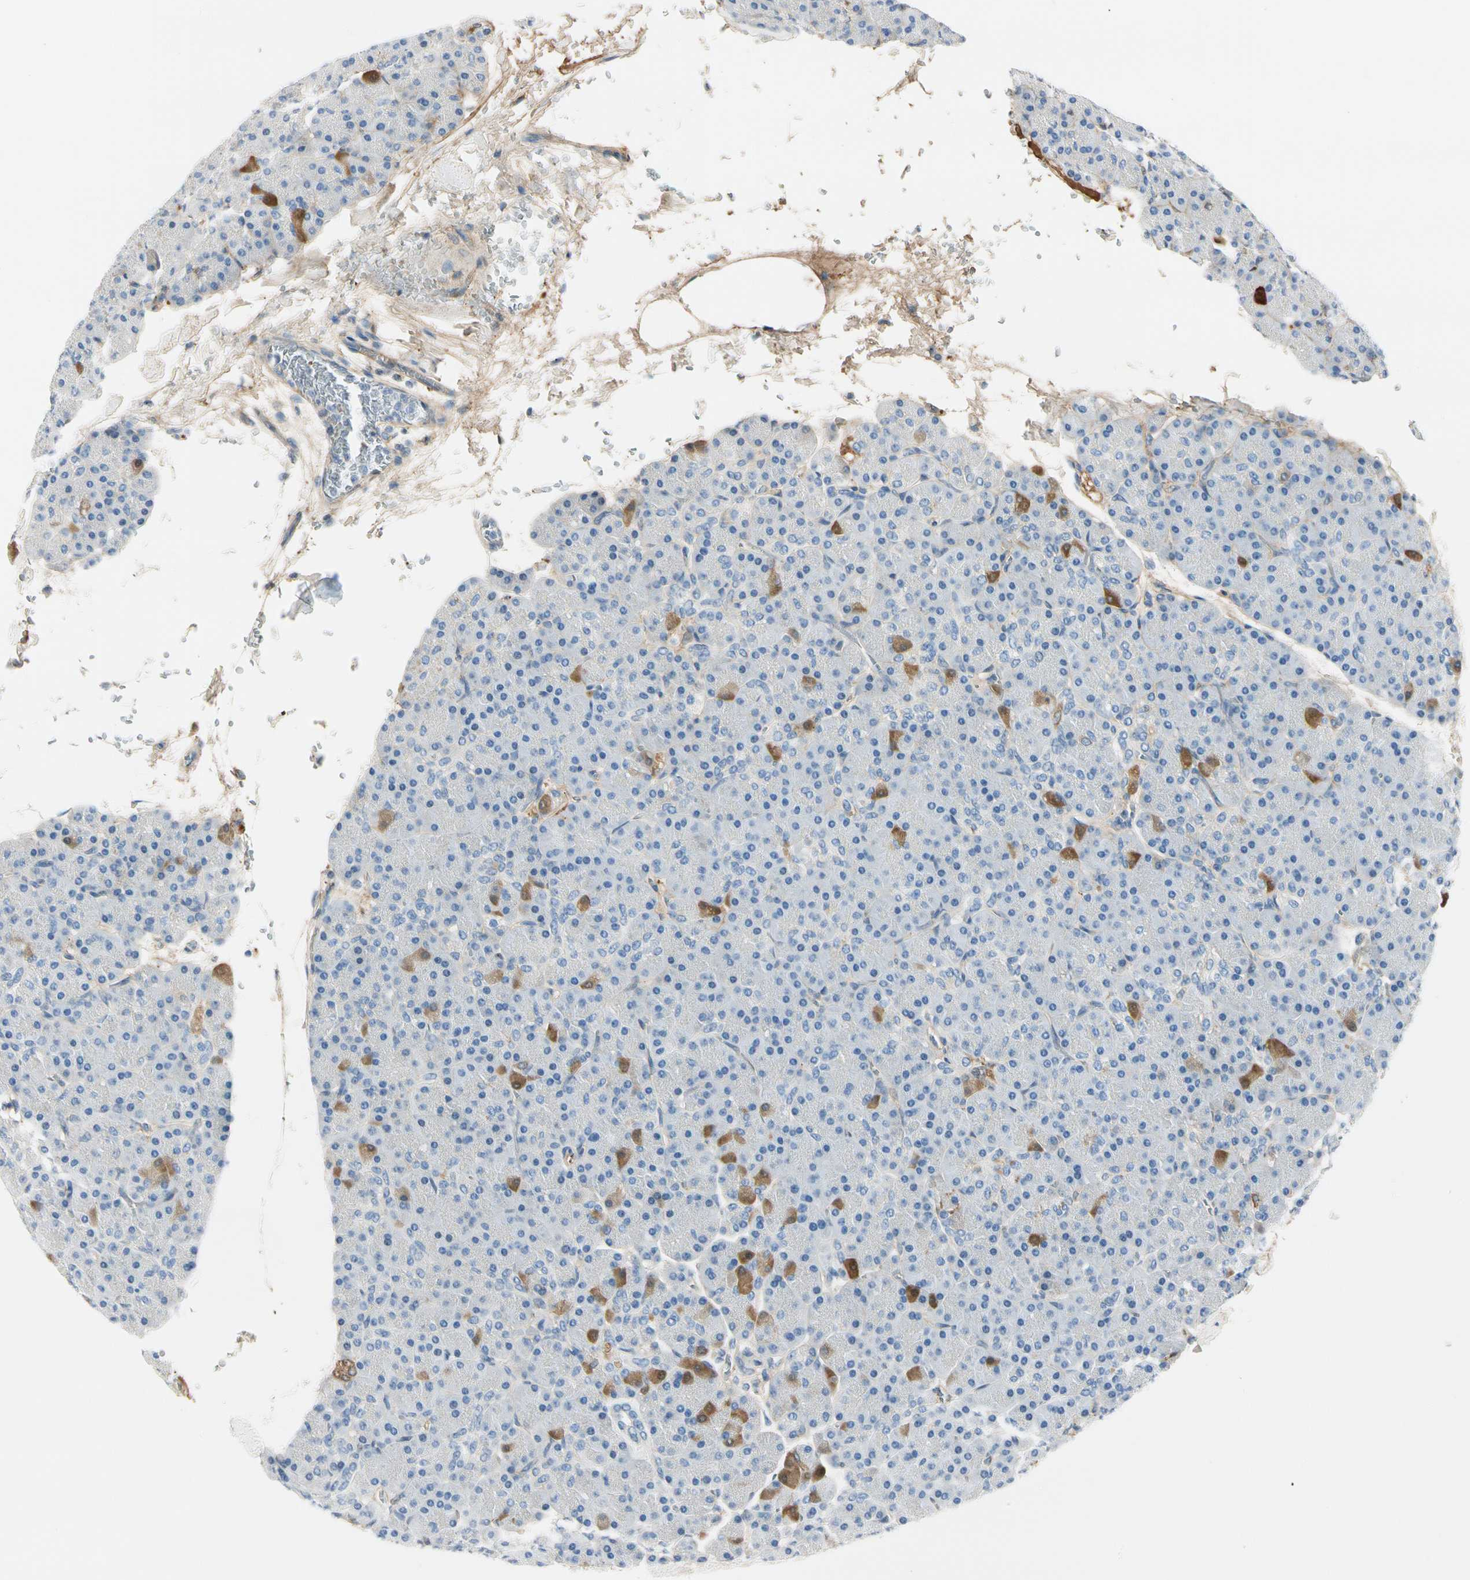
{"staining": {"intensity": "moderate", "quantity": "<25%", "location": "cytoplasmic/membranous"}, "tissue": "pancreas", "cell_type": "Exocrine glandular cells", "image_type": "normal", "snomed": [{"axis": "morphology", "description": "Normal tissue, NOS"}, {"axis": "topography", "description": "Pancreas"}], "caption": "Pancreas stained with IHC displays moderate cytoplasmic/membranous expression in approximately <25% of exocrine glandular cells.", "gene": "LAMB3", "patient": {"sex": "female", "age": 43}}